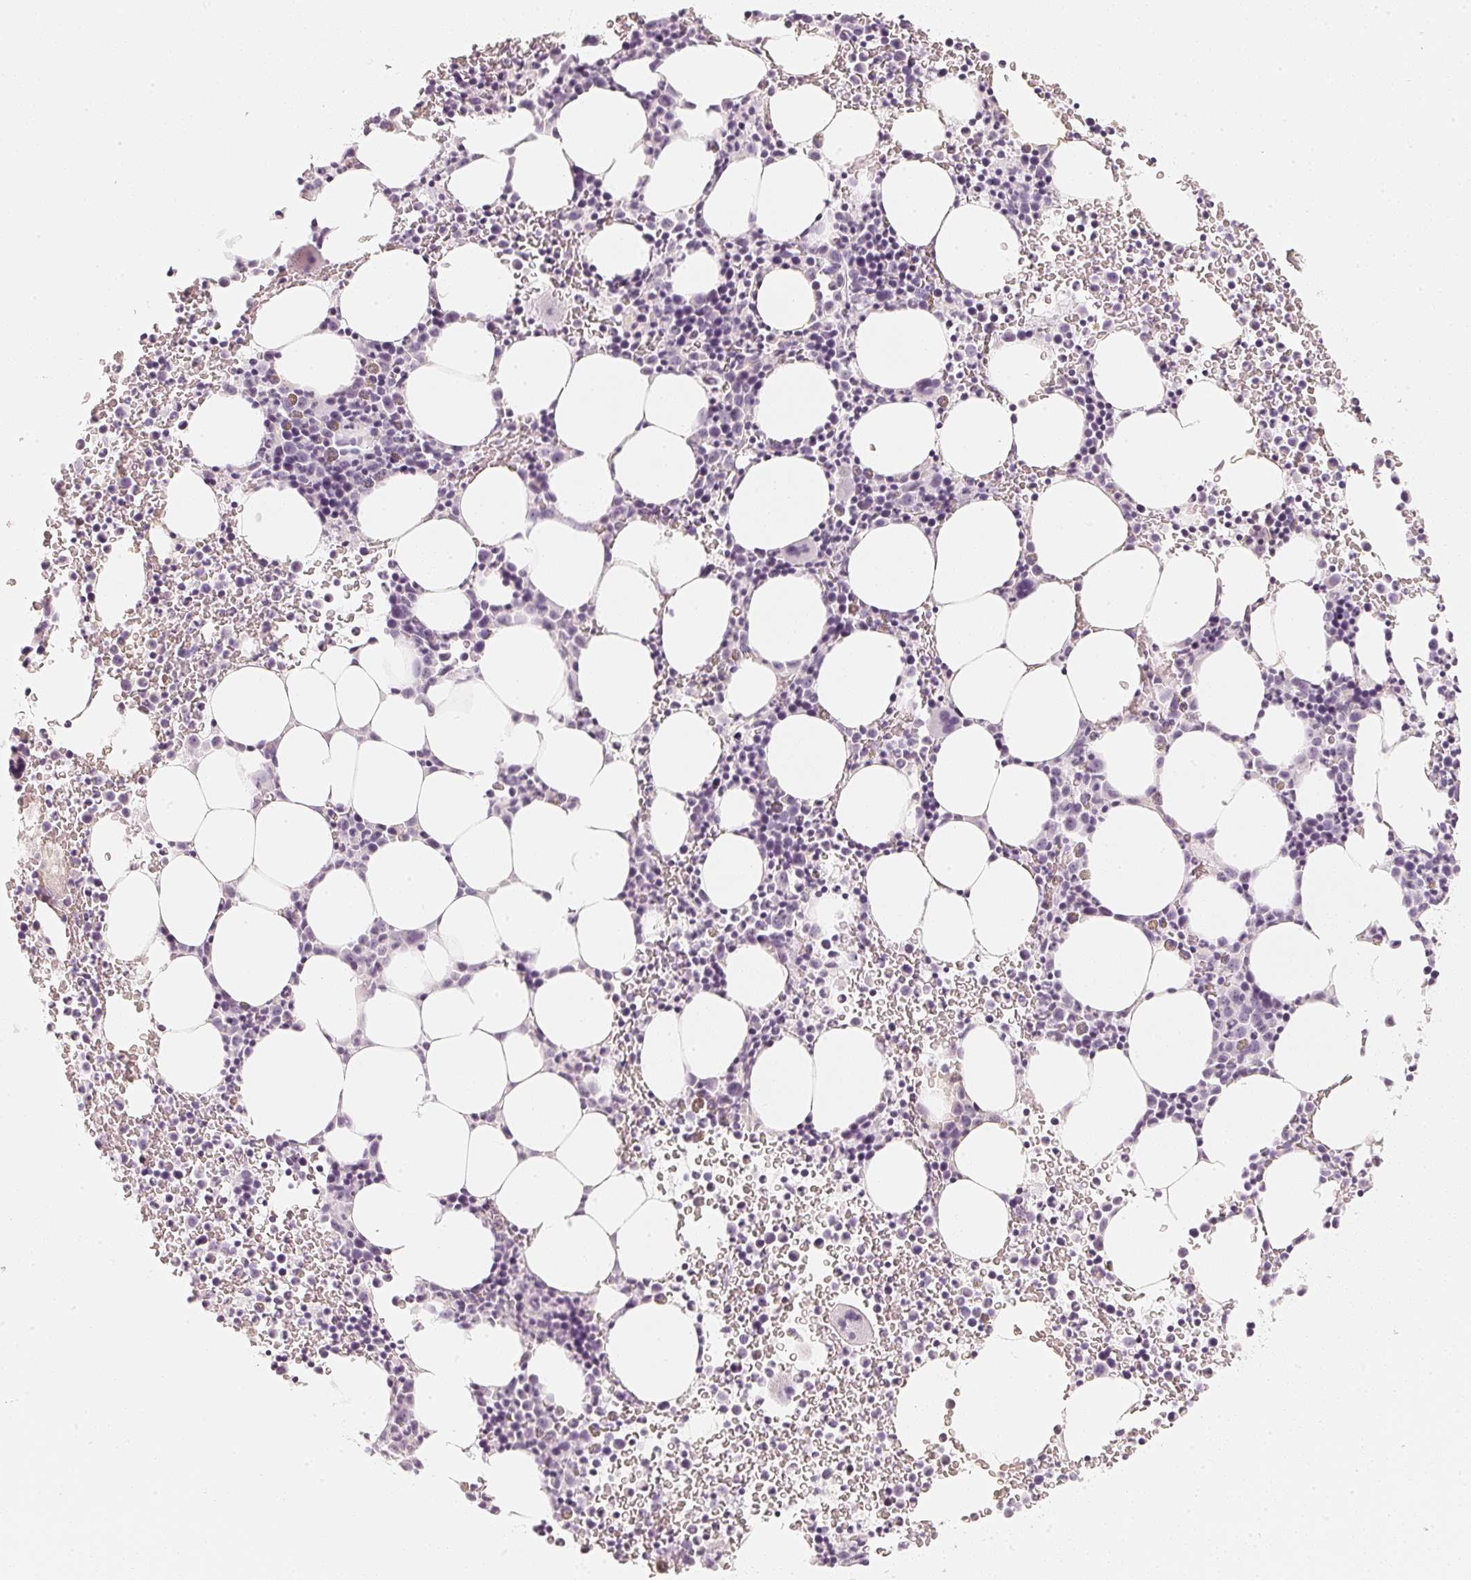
{"staining": {"intensity": "negative", "quantity": "none", "location": "none"}, "tissue": "bone marrow", "cell_type": "Hematopoietic cells", "image_type": "normal", "snomed": [{"axis": "morphology", "description": "Normal tissue, NOS"}, {"axis": "topography", "description": "Bone marrow"}], "caption": "Protein analysis of normal bone marrow shows no significant expression in hematopoietic cells.", "gene": "SLC22A8", "patient": {"sex": "male", "age": 58}}